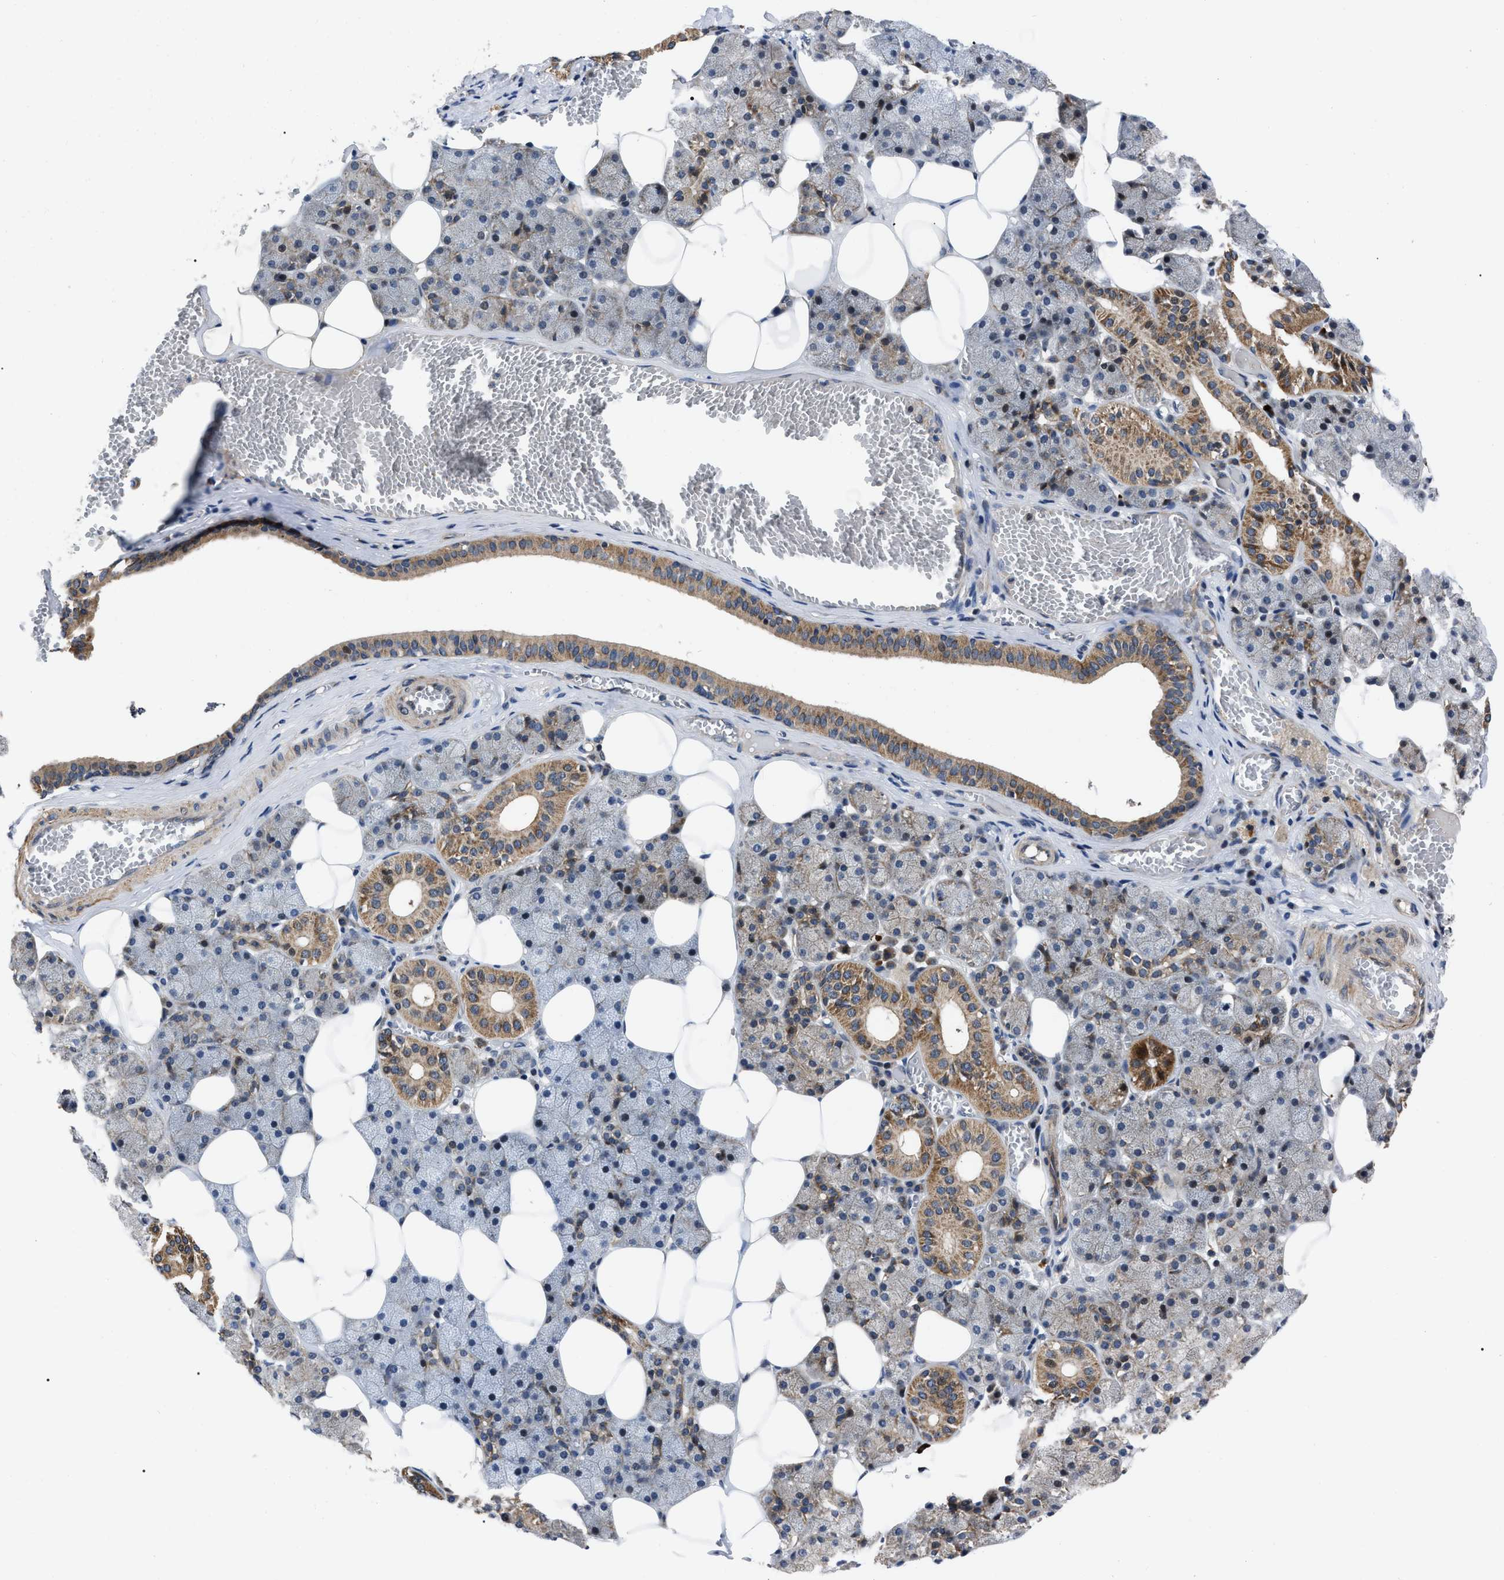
{"staining": {"intensity": "moderate", "quantity": "25%-75%", "location": "cytoplasmic/membranous"}, "tissue": "salivary gland", "cell_type": "Glandular cells", "image_type": "normal", "snomed": [{"axis": "morphology", "description": "Normal tissue, NOS"}, {"axis": "topography", "description": "Salivary gland"}], "caption": "IHC (DAB) staining of unremarkable salivary gland reveals moderate cytoplasmic/membranous protein staining in approximately 25%-75% of glandular cells.", "gene": "PPWD1", "patient": {"sex": "female", "age": 33}}